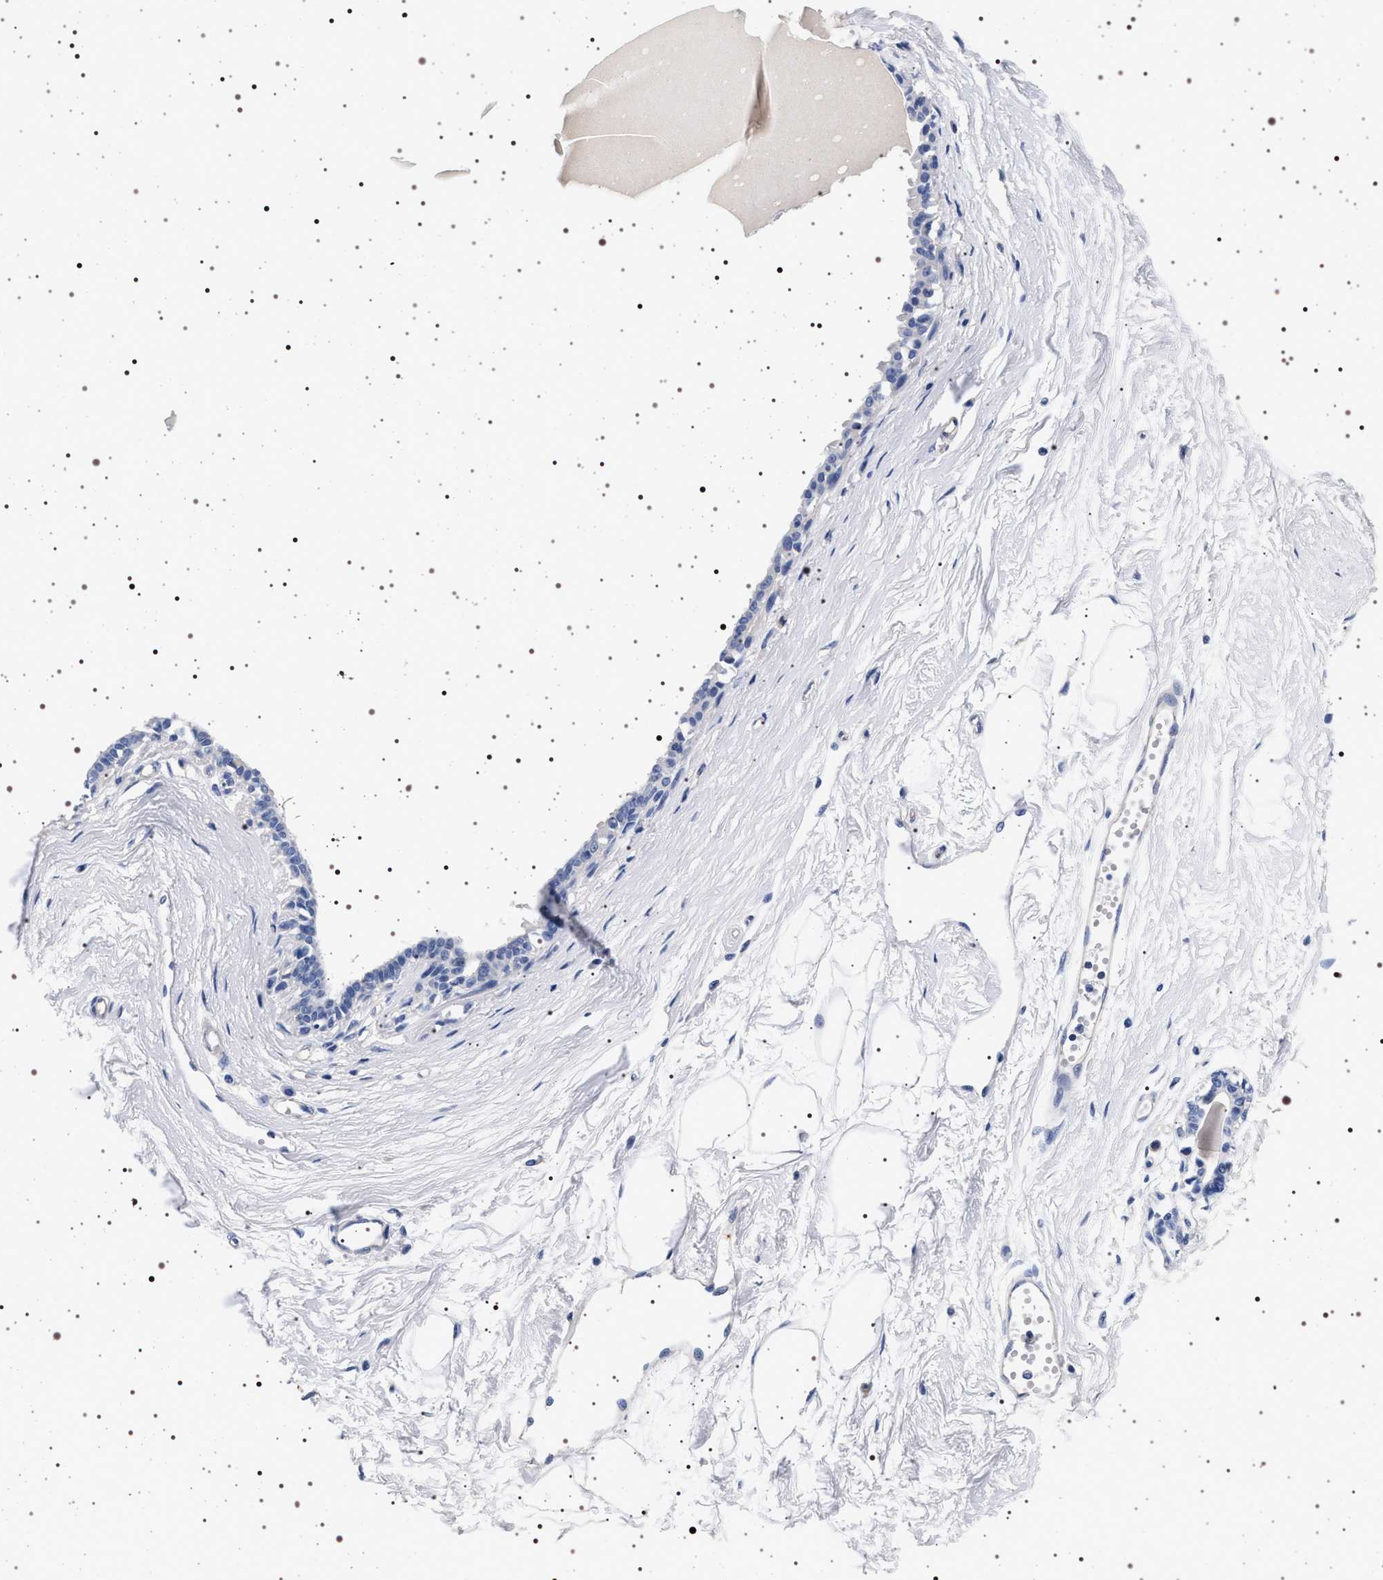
{"staining": {"intensity": "negative", "quantity": "none", "location": "none"}, "tissue": "breast", "cell_type": "Adipocytes", "image_type": "normal", "snomed": [{"axis": "morphology", "description": "Normal tissue, NOS"}, {"axis": "topography", "description": "Breast"}], "caption": "This is an IHC image of normal human breast. There is no expression in adipocytes.", "gene": "HSD17B1", "patient": {"sex": "female", "age": 45}}